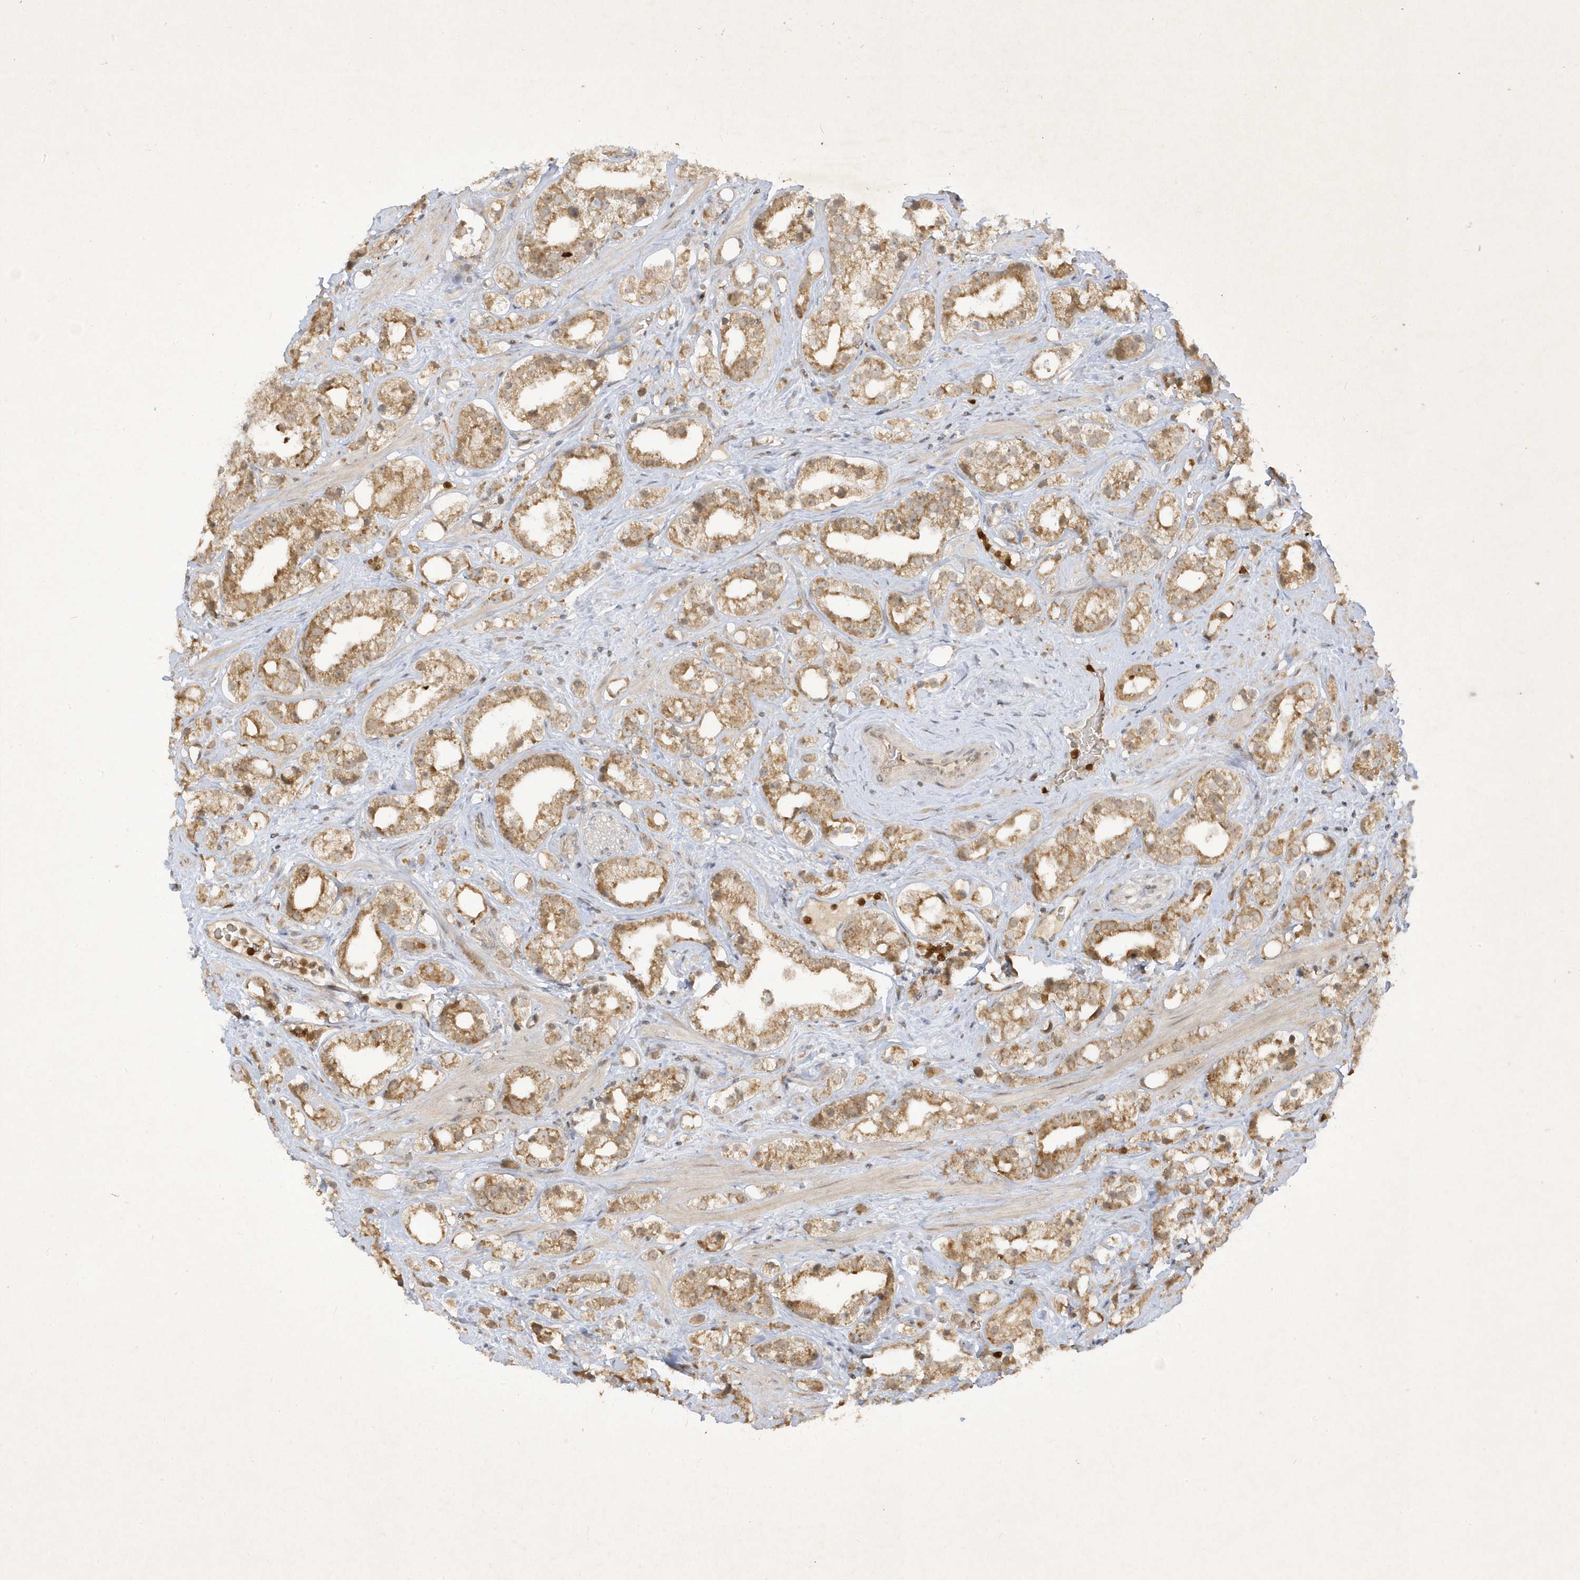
{"staining": {"intensity": "moderate", "quantity": ">75%", "location": "cytoplasmic/membranous"}, "tissue": "prostate cancer", "cell_type": "Tumor cells", "image_type": "cancer", "snomed": [{"axis": "morphology", "description": "Adenocarcinoma, NOS"}, {"axis": "topography", "description": "Prostate"}], "caption": "Moderate cytoplasmic/membranous expression for a protein is appreciated in approximately >75% of tumor cells of prostate cancer (adenocarcinoma) using immunohistochemistry (IHC).", "gene": "ZNF213", "patient": {"sex": "male", "age": 79}}